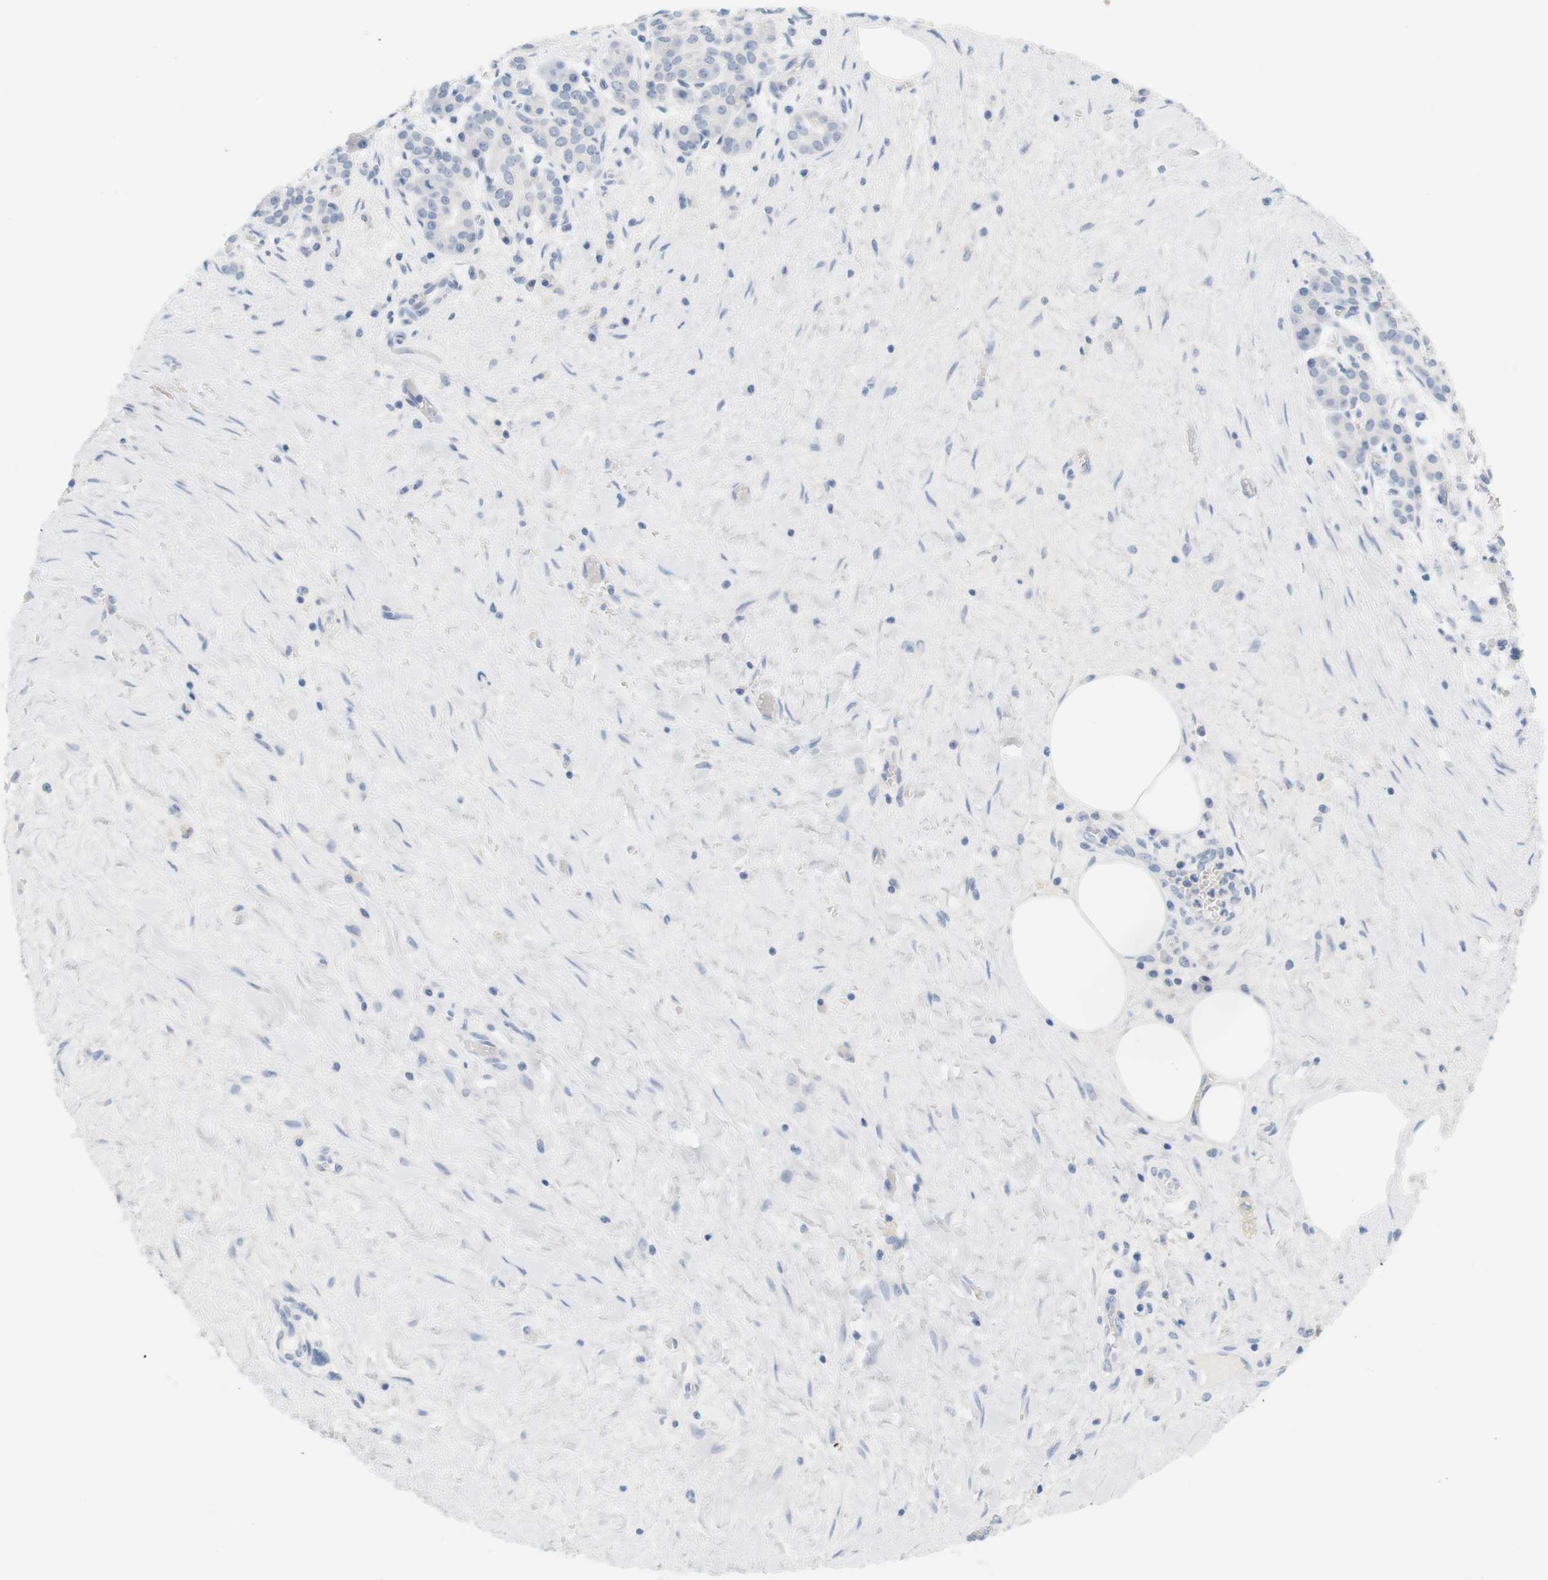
{"staining": {"intensity": "negative", "quantity": "none", "location": "none"}, "tissue": "pancreatic cancer", "cell_type": "Tumor cells", "image_type": "cancer", "snomed": [{"axis": "morphology", "description": "Adenocarcinoma, NOS"}, {"axis": "topography", "description": "Pancreas"}], "caption": "A photomicrograph of human pancreatic cancer is negative for staining in tumor cells.", "gene": "OPRM1", "patient": {"sex": "female", "age": 70}}